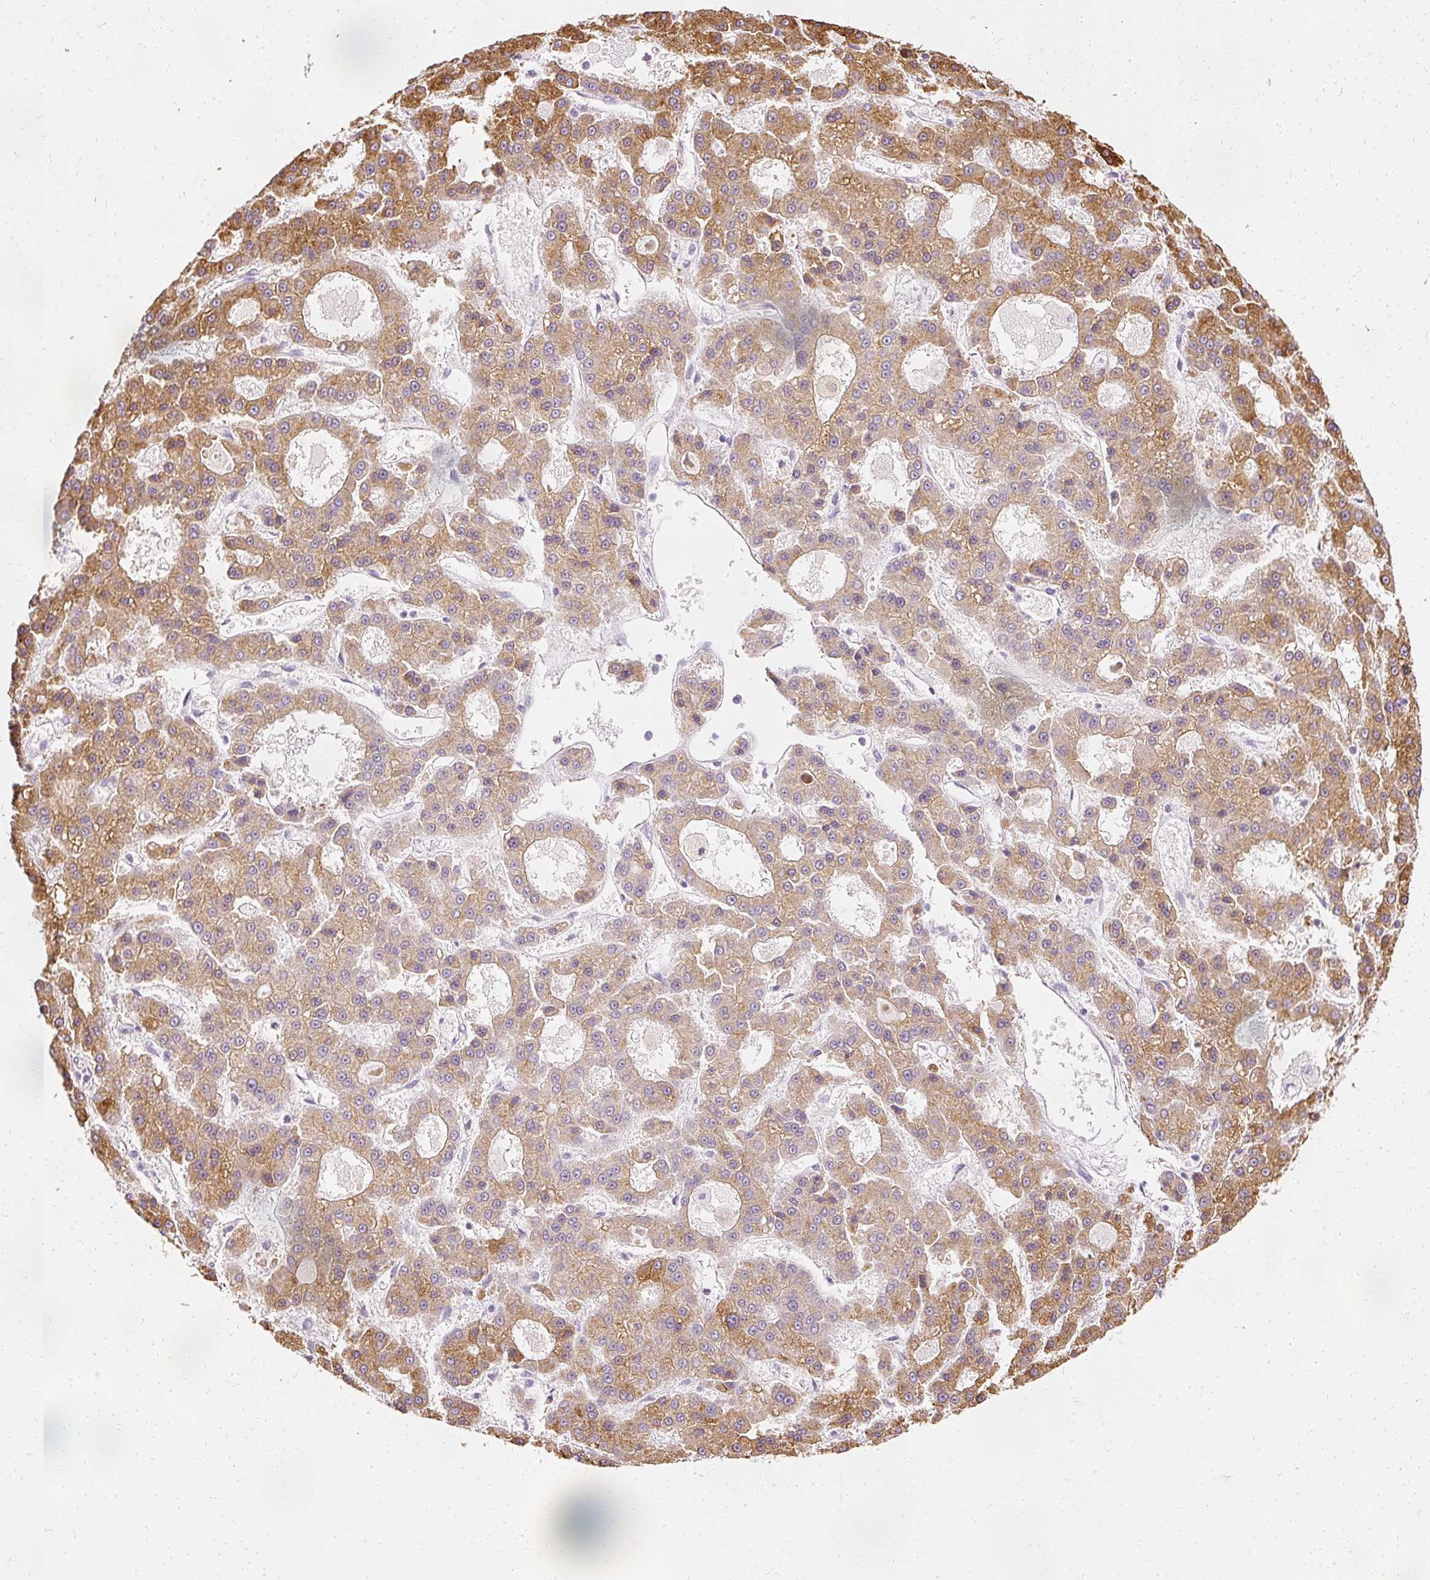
{"staining": {"intensity": "moderate", "quantity": ">75%", "location": "cytoplasmic/membranous"}, "tissue": "liver cancer", "cell_type": "Tumor cells", "image_type": "cancer", "snomed": [{"axis": "morphology", "description": "Carcinoma, Hepatocellular, NOS"}, {"axis": "topography", "description": "Liver"}], "caption": "Protein staining by immunohistochemistry (IHC) displays moderate cytoplasmic/membranous expression in about >75% of tumor cells in hepatocellular carcinoma (liver).", "gene": "ELAVL3", "patient": {"sex": "male", "age": 70}}